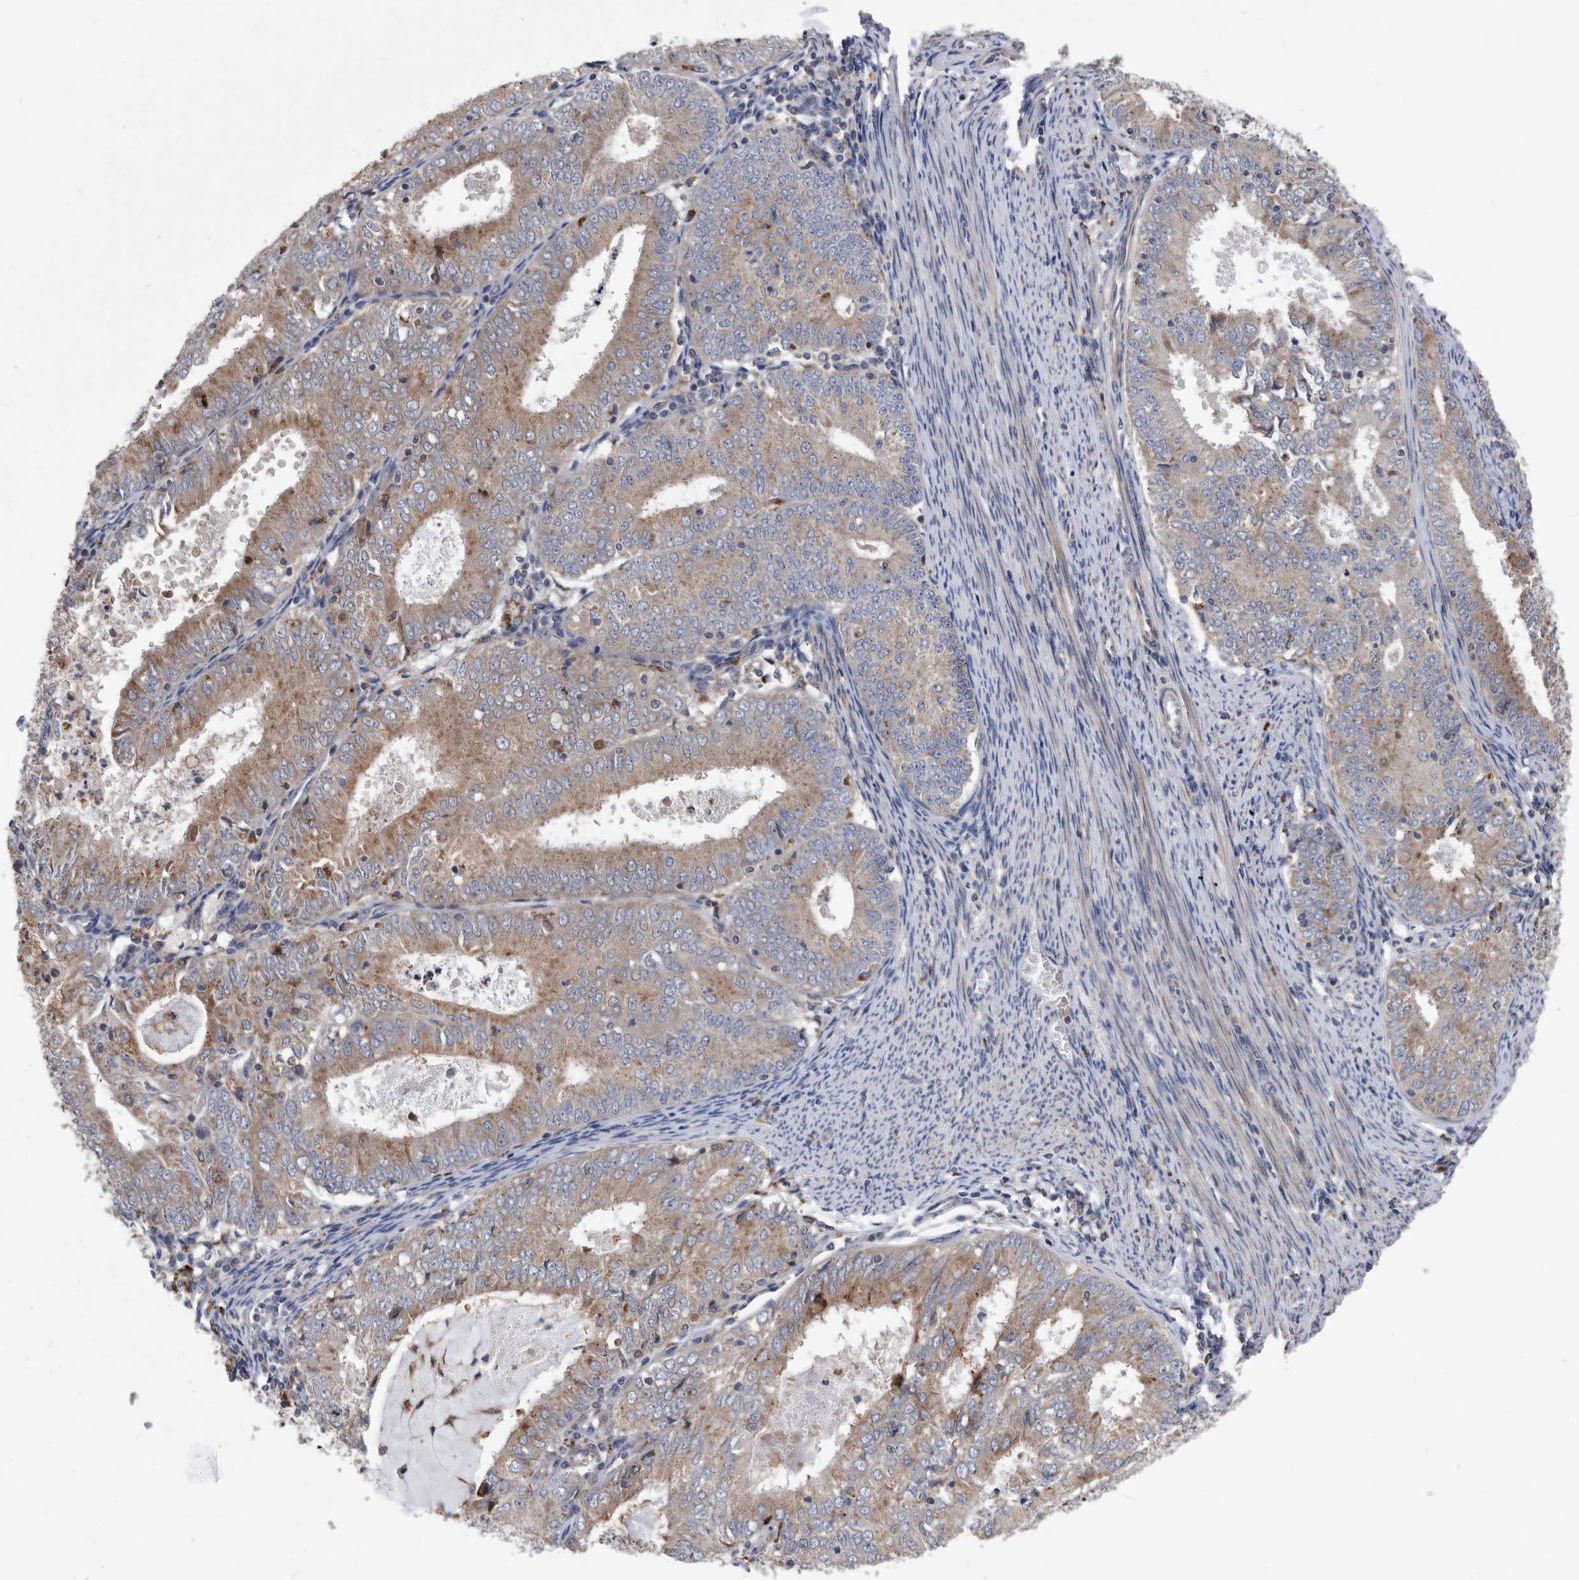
{"staining": {"intensity": "moderate", "quantity": ">75%", "location": "cytoplasmic/membranous"}, "tissue": "endometrial cancer", "cell_type": "Tumor cells", "image_type": "cancer", "snomed": [{"axis": "morphology", "description": "Adenocarcinoma, NOS"}, {"axis": "topography", "description": "Endometrium"}], "caption": "DAB immunohistochemical staining of adenocarcinoma (endometrial) demonstrates moderate cytoplasmic/membranous protein positivity in approximately >75% of tumor cells.", "gene": "BAIAP3", "patient": {"sex": "female", "age": 57}}